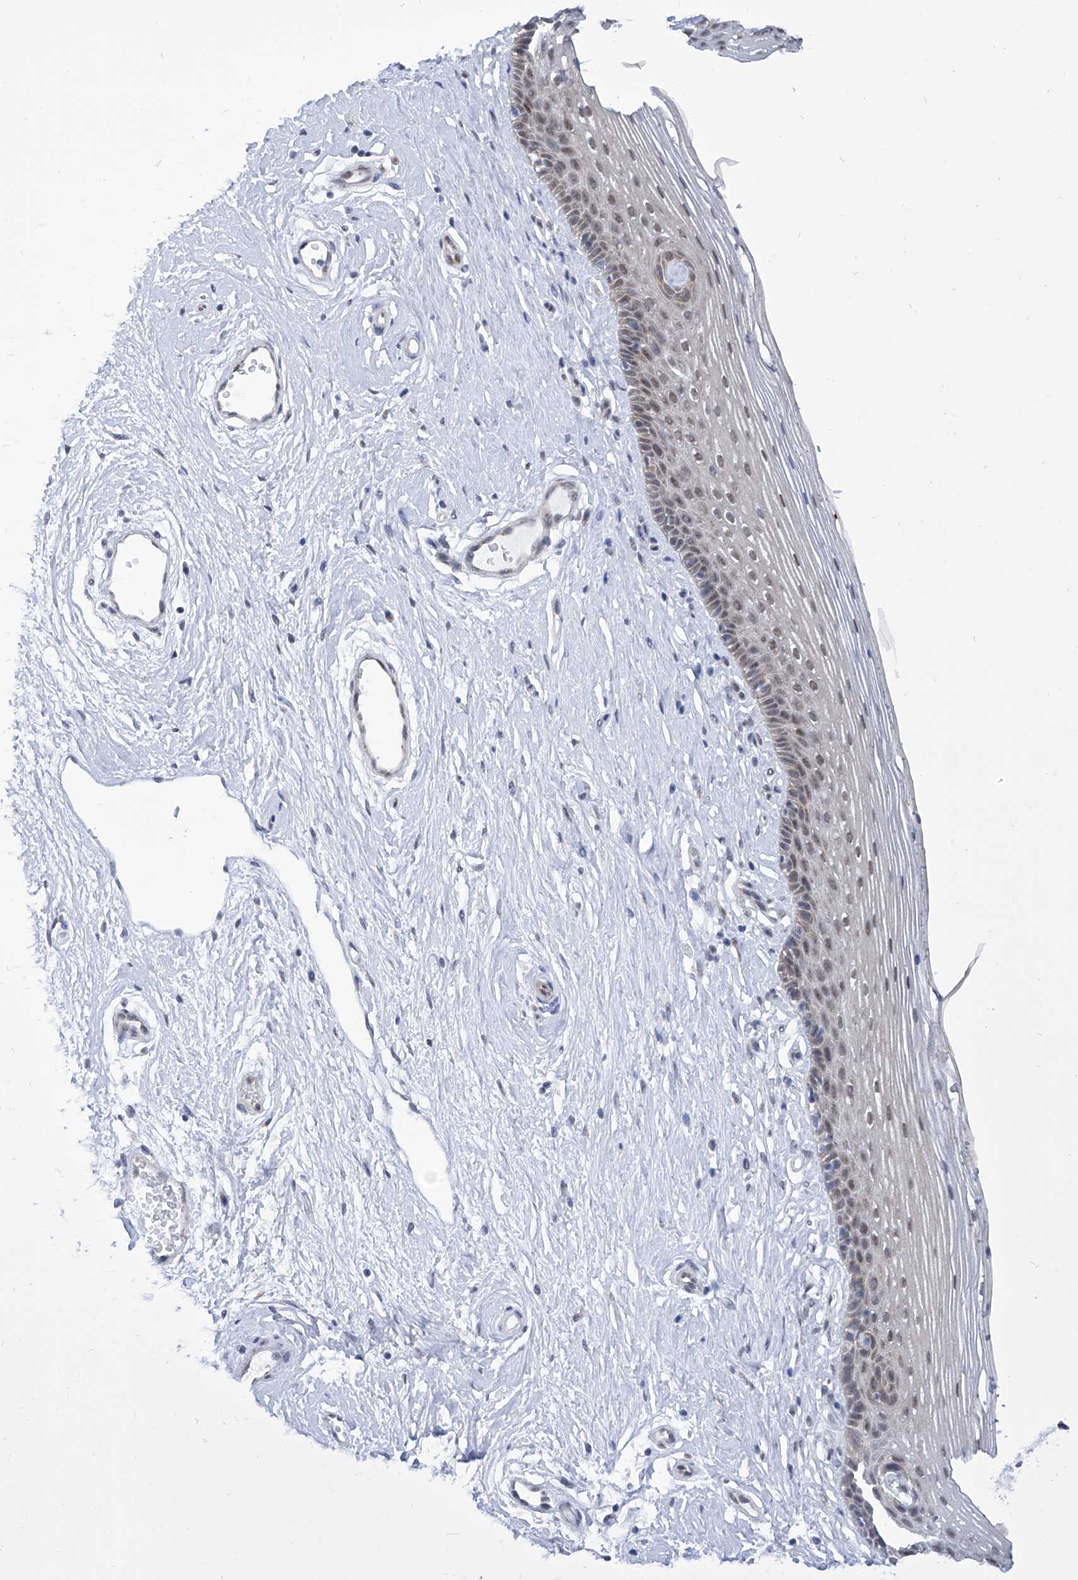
{"staining": {"intensity": "weak", "quantity": ">75%", "location": "nuclear"}, "tissue": "vagina", "cell_type": "Squamous epithelial cells", "image_type": "normal", "snomed": [{"axis": "morphology", "description": "Normal tissue, NOS"}, {"axis": "topography", "description": "Vagina"}], "caption": "Human vagina stained for a protein (brown) reveals weak nuclear positive positivity in about >75% of squamous epithelial cells.", "gene": "SART1", "patient": {"sex": "female", "age": 46}}